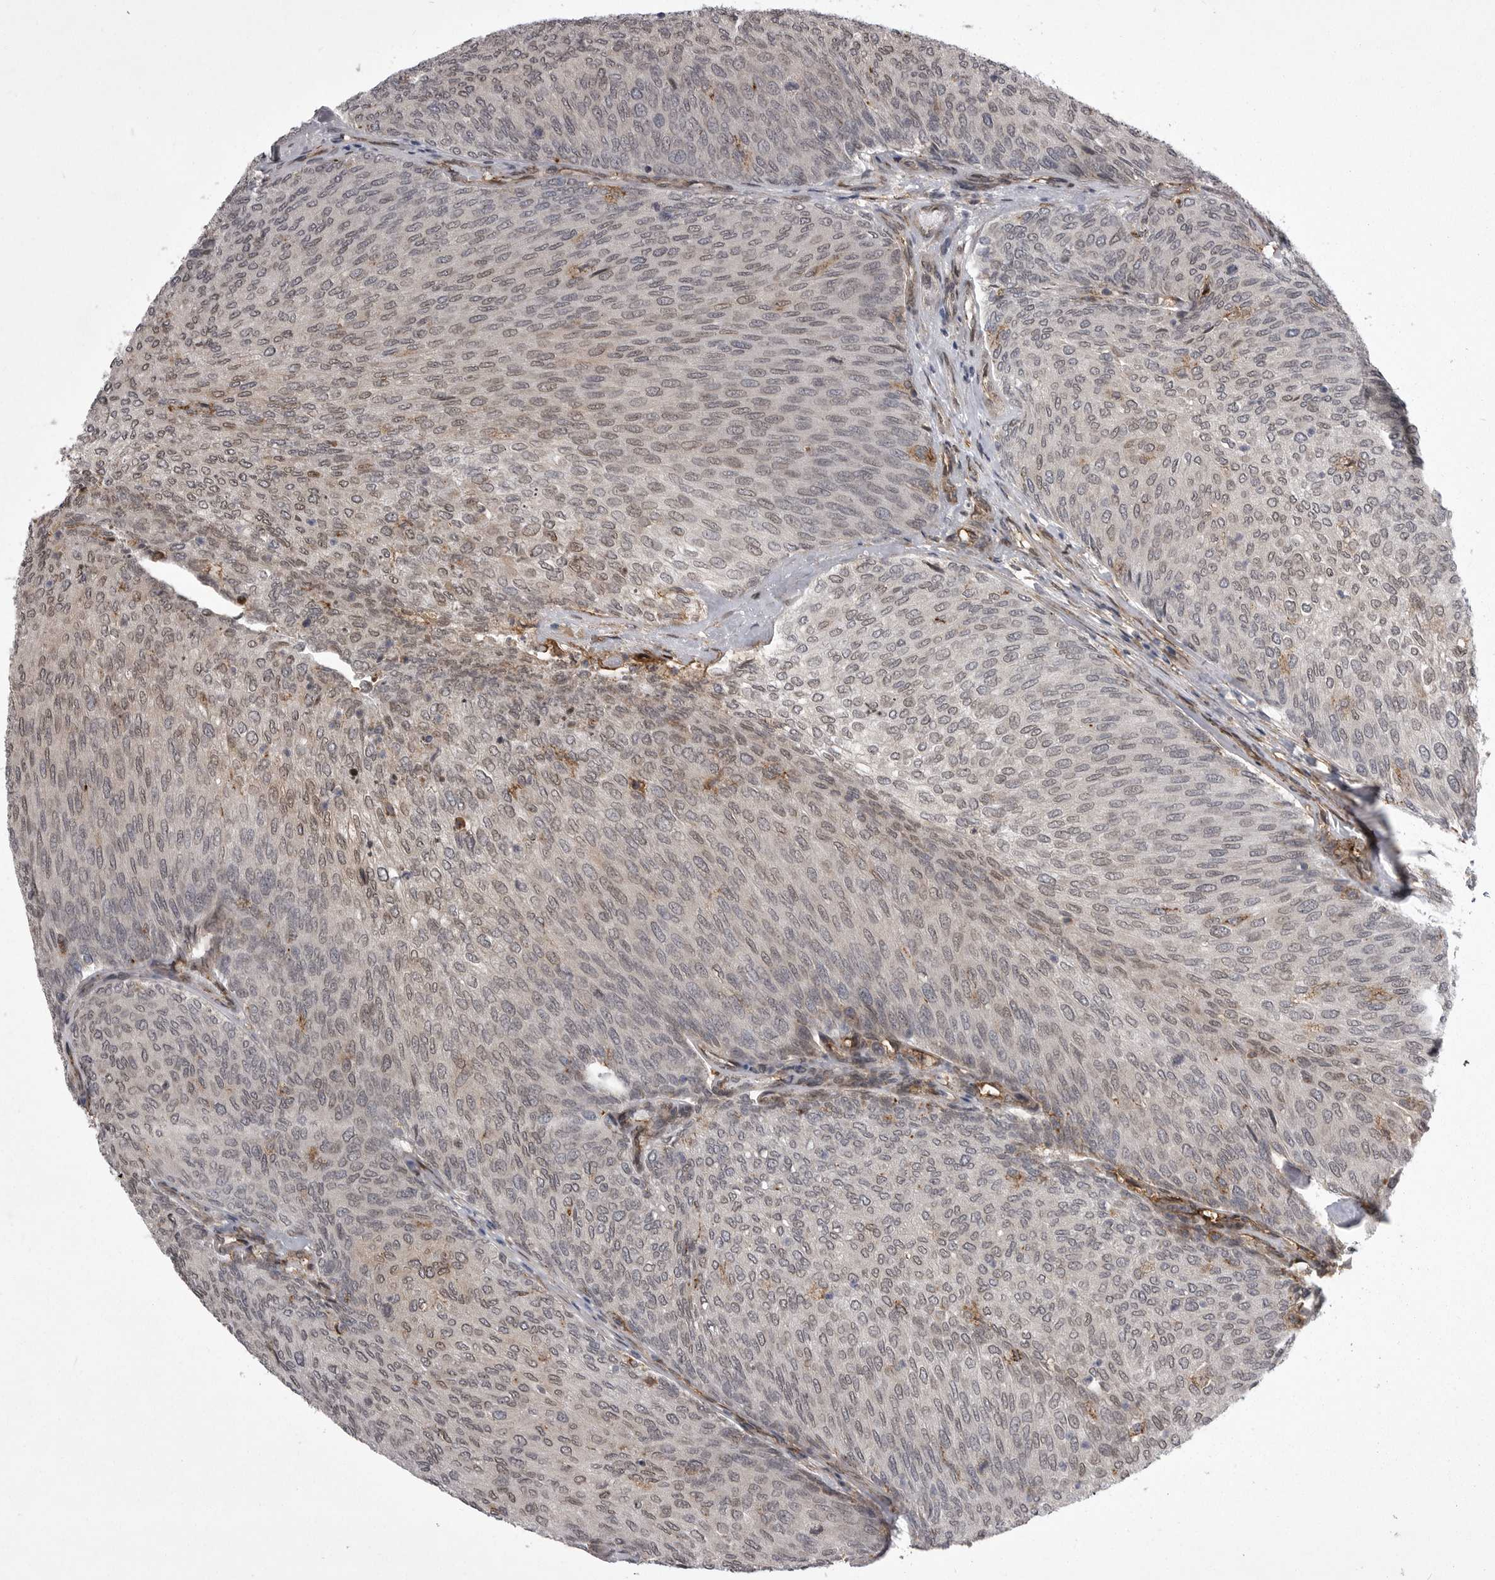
{"staining": {"intensity": "weak", "quantity": ">75%", "location": "nuclear"}, "tissue": "urothelial cancer", "cell_type": "Tumor cells", "image_type": "cancer", "snomed": [{"axis": "morphology", "description": "Urothelial carcinoma, Low grade"}, {"axis": "topography", "description": "Urinary bladder"}], "caption": "Urothelial cancer stained with a protein marker shows weak staining in tumor cells.", "gene": "ABL1", "patient": {"sex": "female", "age": 79}}